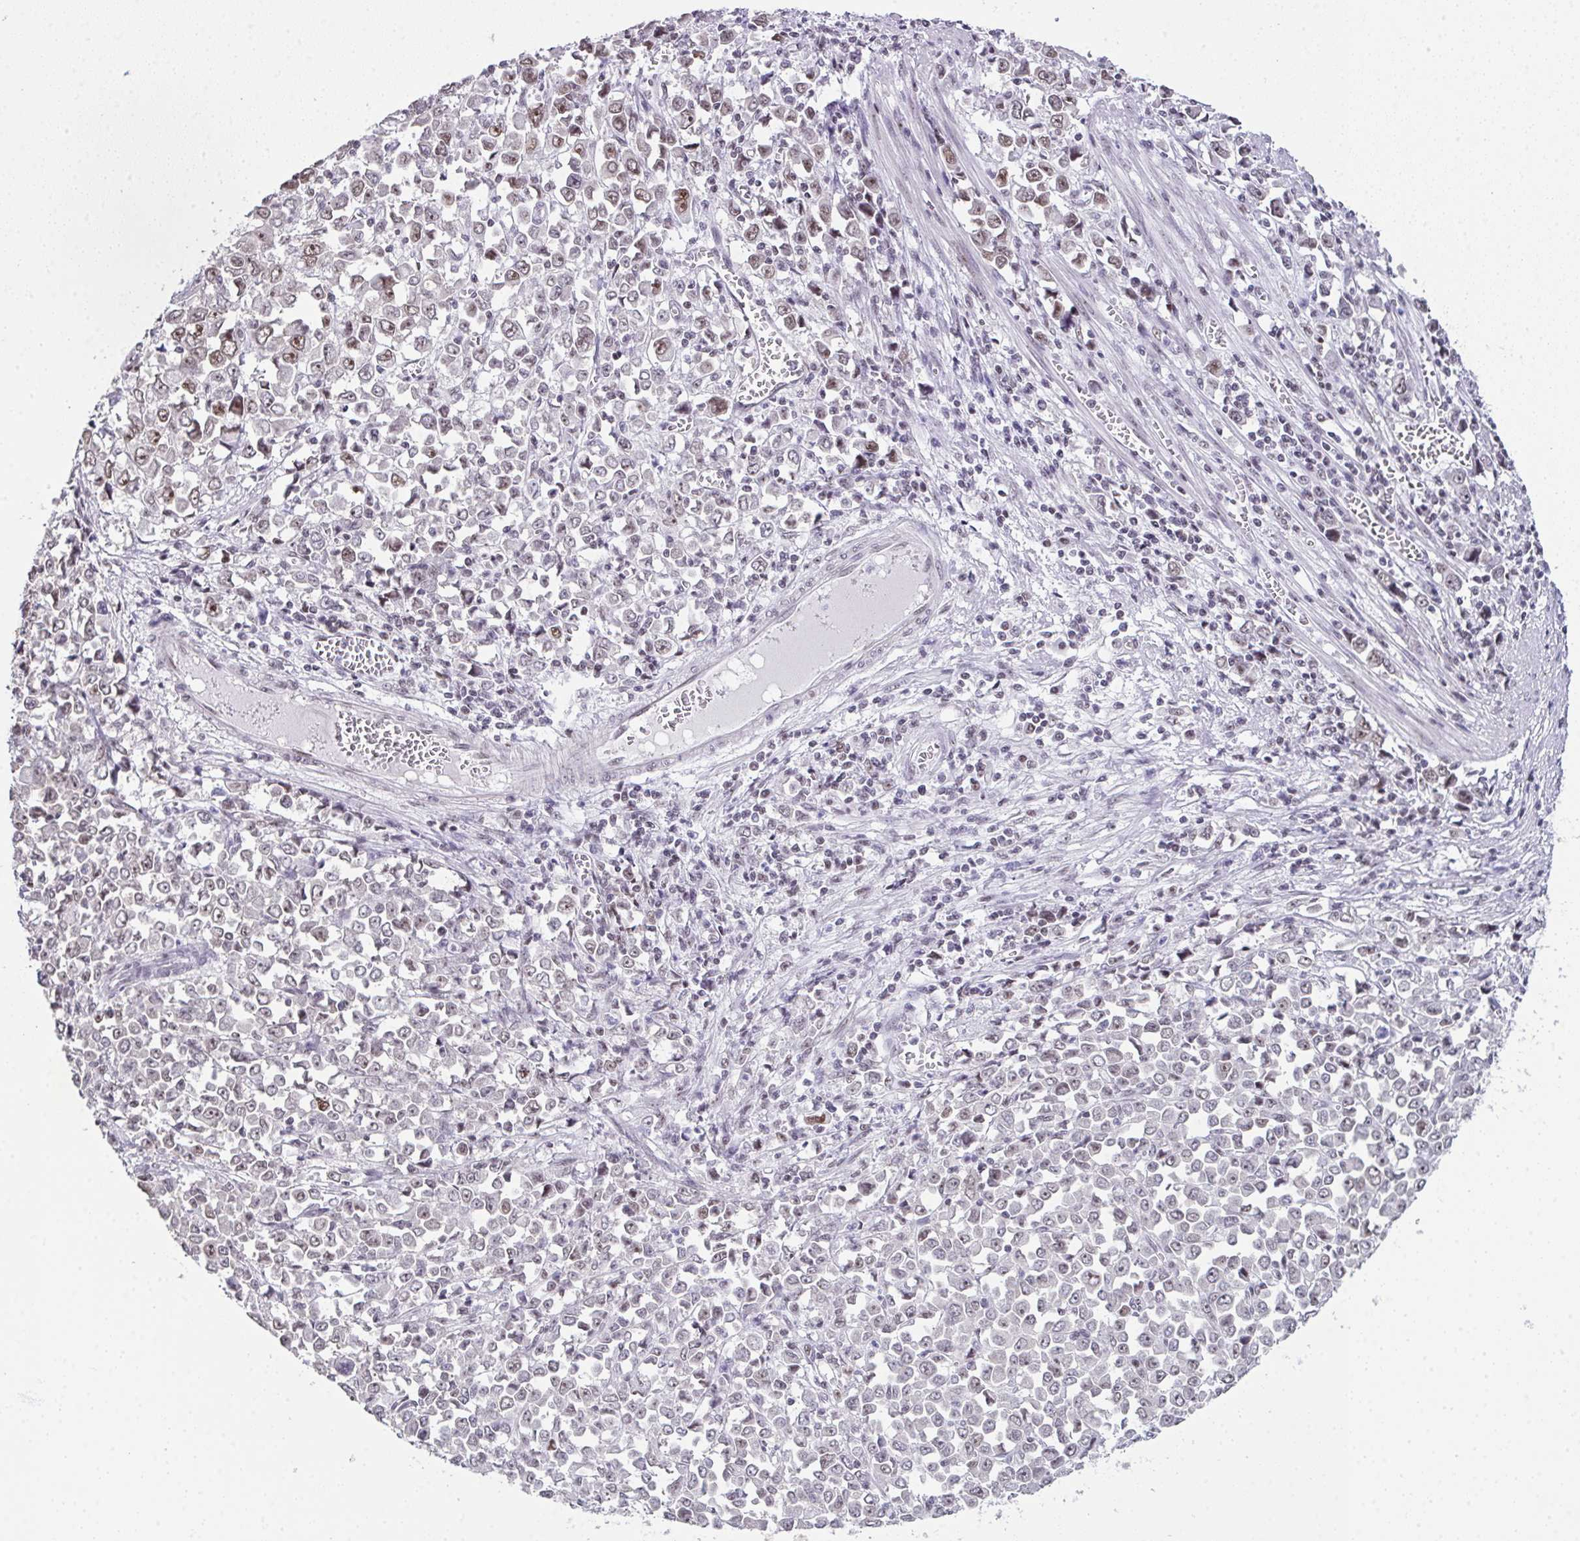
{"staining": {"intensity": "weak", "quantity": "25%-75%", "location": "nuclear"}, "tissue": "stomach cancer", "cell_type": "Tumor cells", "image_type": "cancer", "snomed": [{"axis": "morphology", "description": "Adenocarcinoma, NOS"}, {"axis": "topography", "description": "Stomach, upper"}], "caption": "Protein staining demonstrates weak nuclear positivity in about 25%-75% of tumor cells in stomach cancer.", "gene": "ZNF800", "patient": {"sex": "male", "age": 70}}